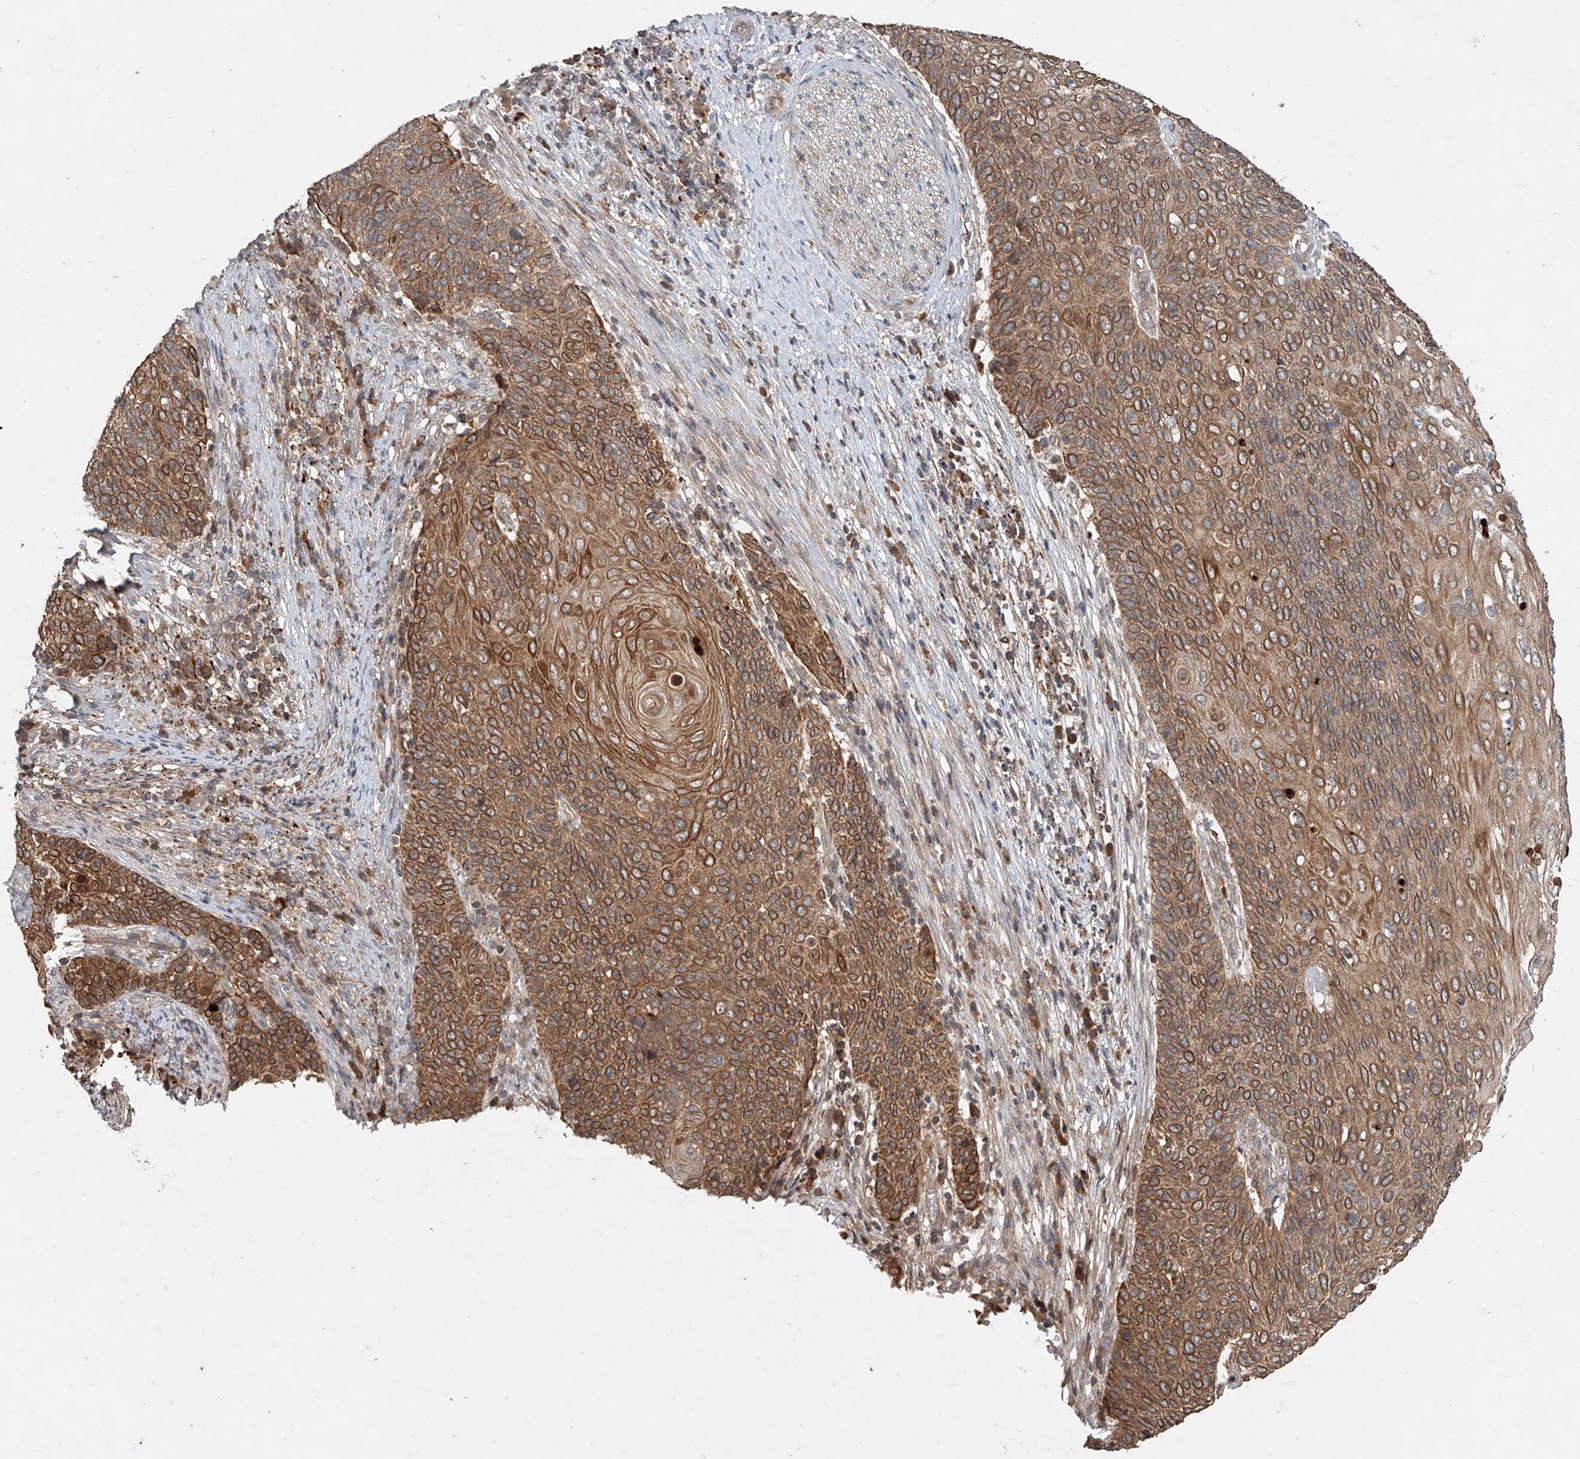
{"staining": {"intensity": "moderate", "quantity": ">75%", "location": "cytoplasmic/membranous"}, "tissue": "cervical cancer", "cell_type": "Tumor cells", "image_type": "cancer", "snomed": [{"axis": "morphology", "description": "Squamous cell carcinoma, NOS"}, {"axis": "topography", "description": "Cervix"}], "caption": "A histopathology image of human cervical squamous cell carcinoma stained for a protein demonstrates moderate cytoplasmic/membranous brown staining in tumor cells. (Brightfield microscopy of DAB IHC at high magnification).", "gene": "IER5", "patient": {"sex": "female", "age": 39}}